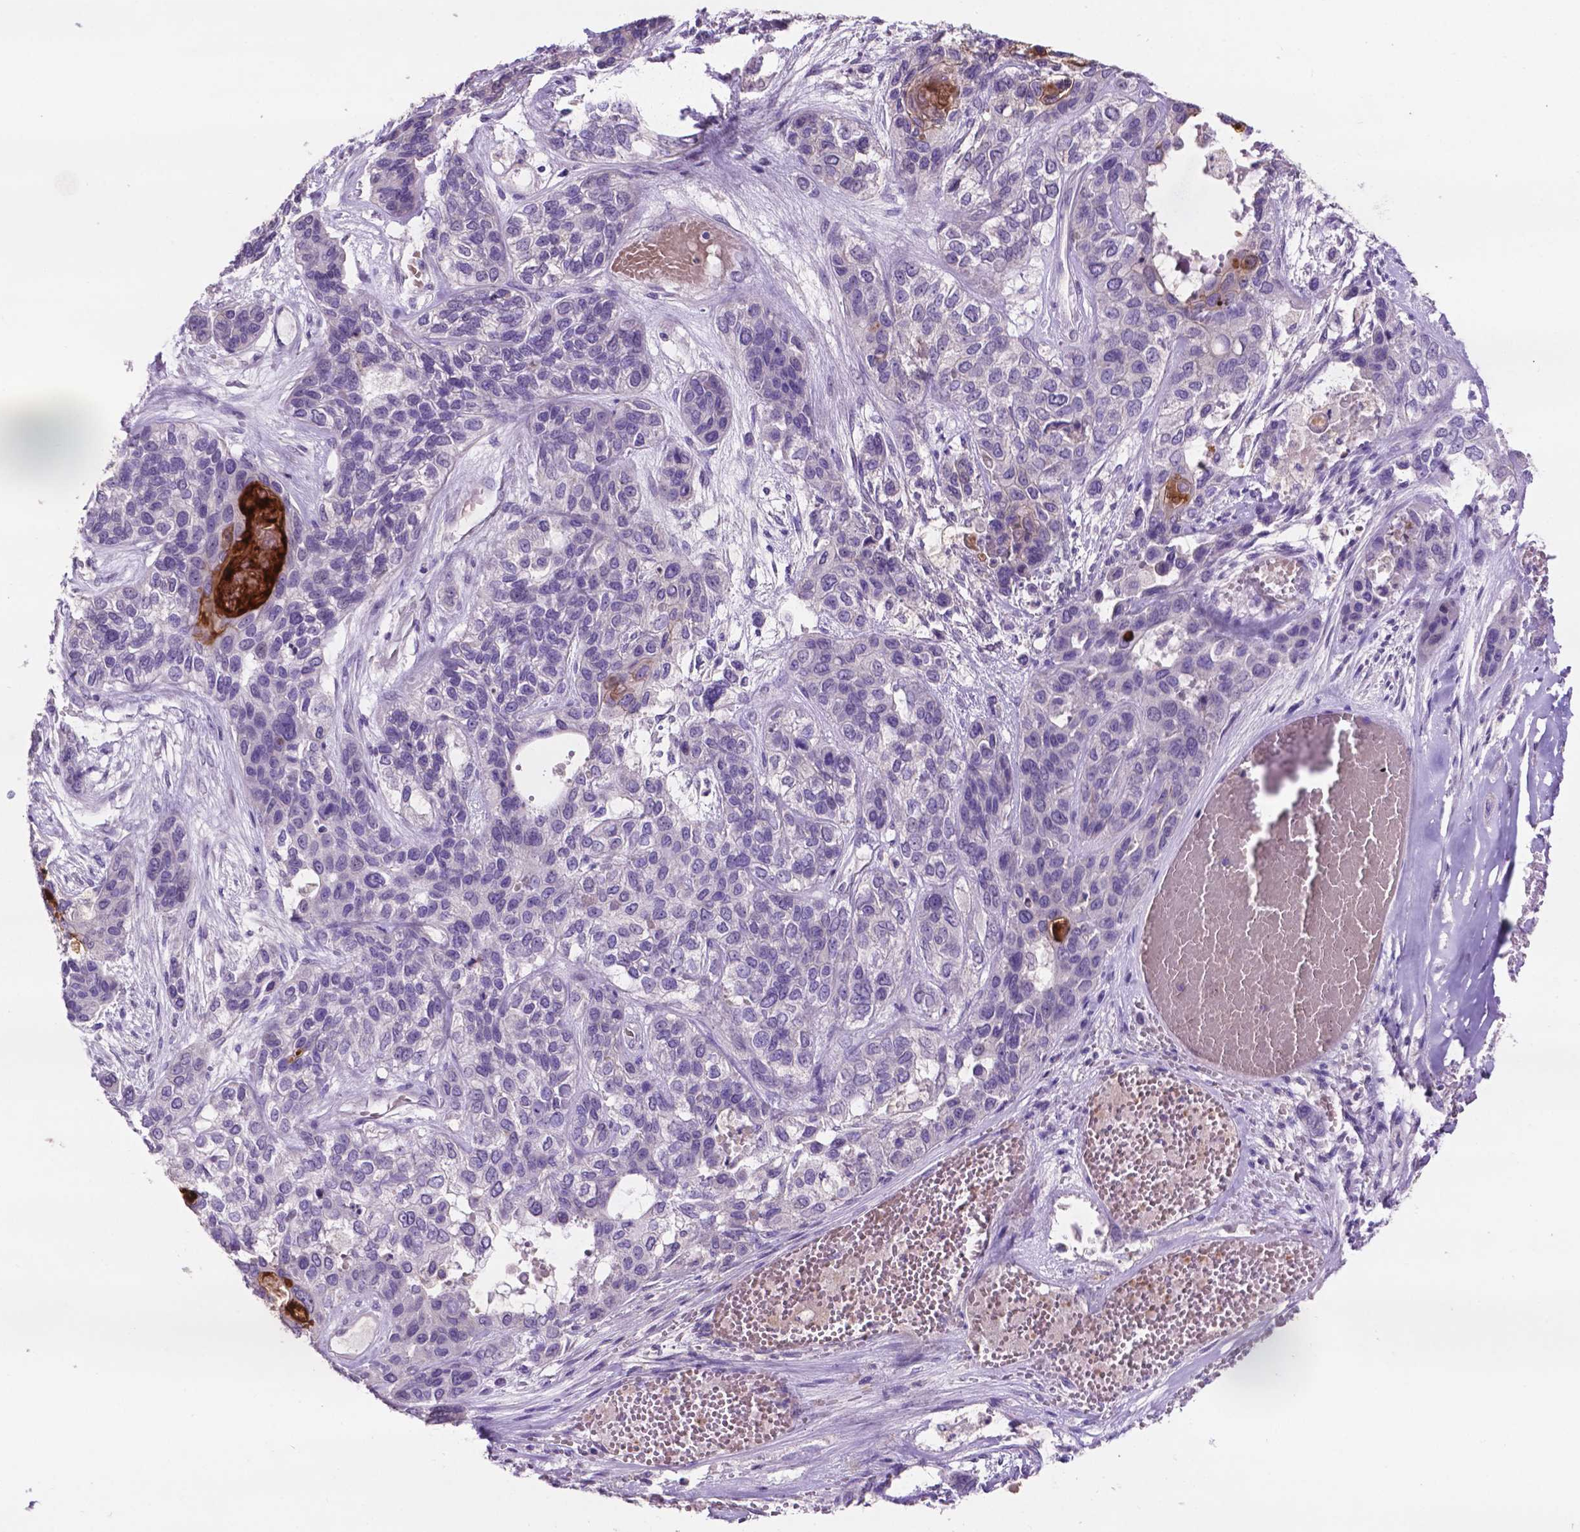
{"staining": {"intensity": "negative", "quantity": "none", "location": "none"}, "tissue": "lung cancer", "cell_type": "Tumor cells", "image_type": "cancer", "snomed": [{"axis": "morphology", "description": "Squamous cell carcinoma, NOS"}, {"axis": "topography", "description": "Lung"}], "caption": "Immunohistochemistry (IHC) of squamous cell carcinoma (lung) shows no expression in tumor cells. (IHC, brightfield microscopy, high magnification).", "gene": "PLSCR1", "patient": {"sex": "female", "age": 70}}